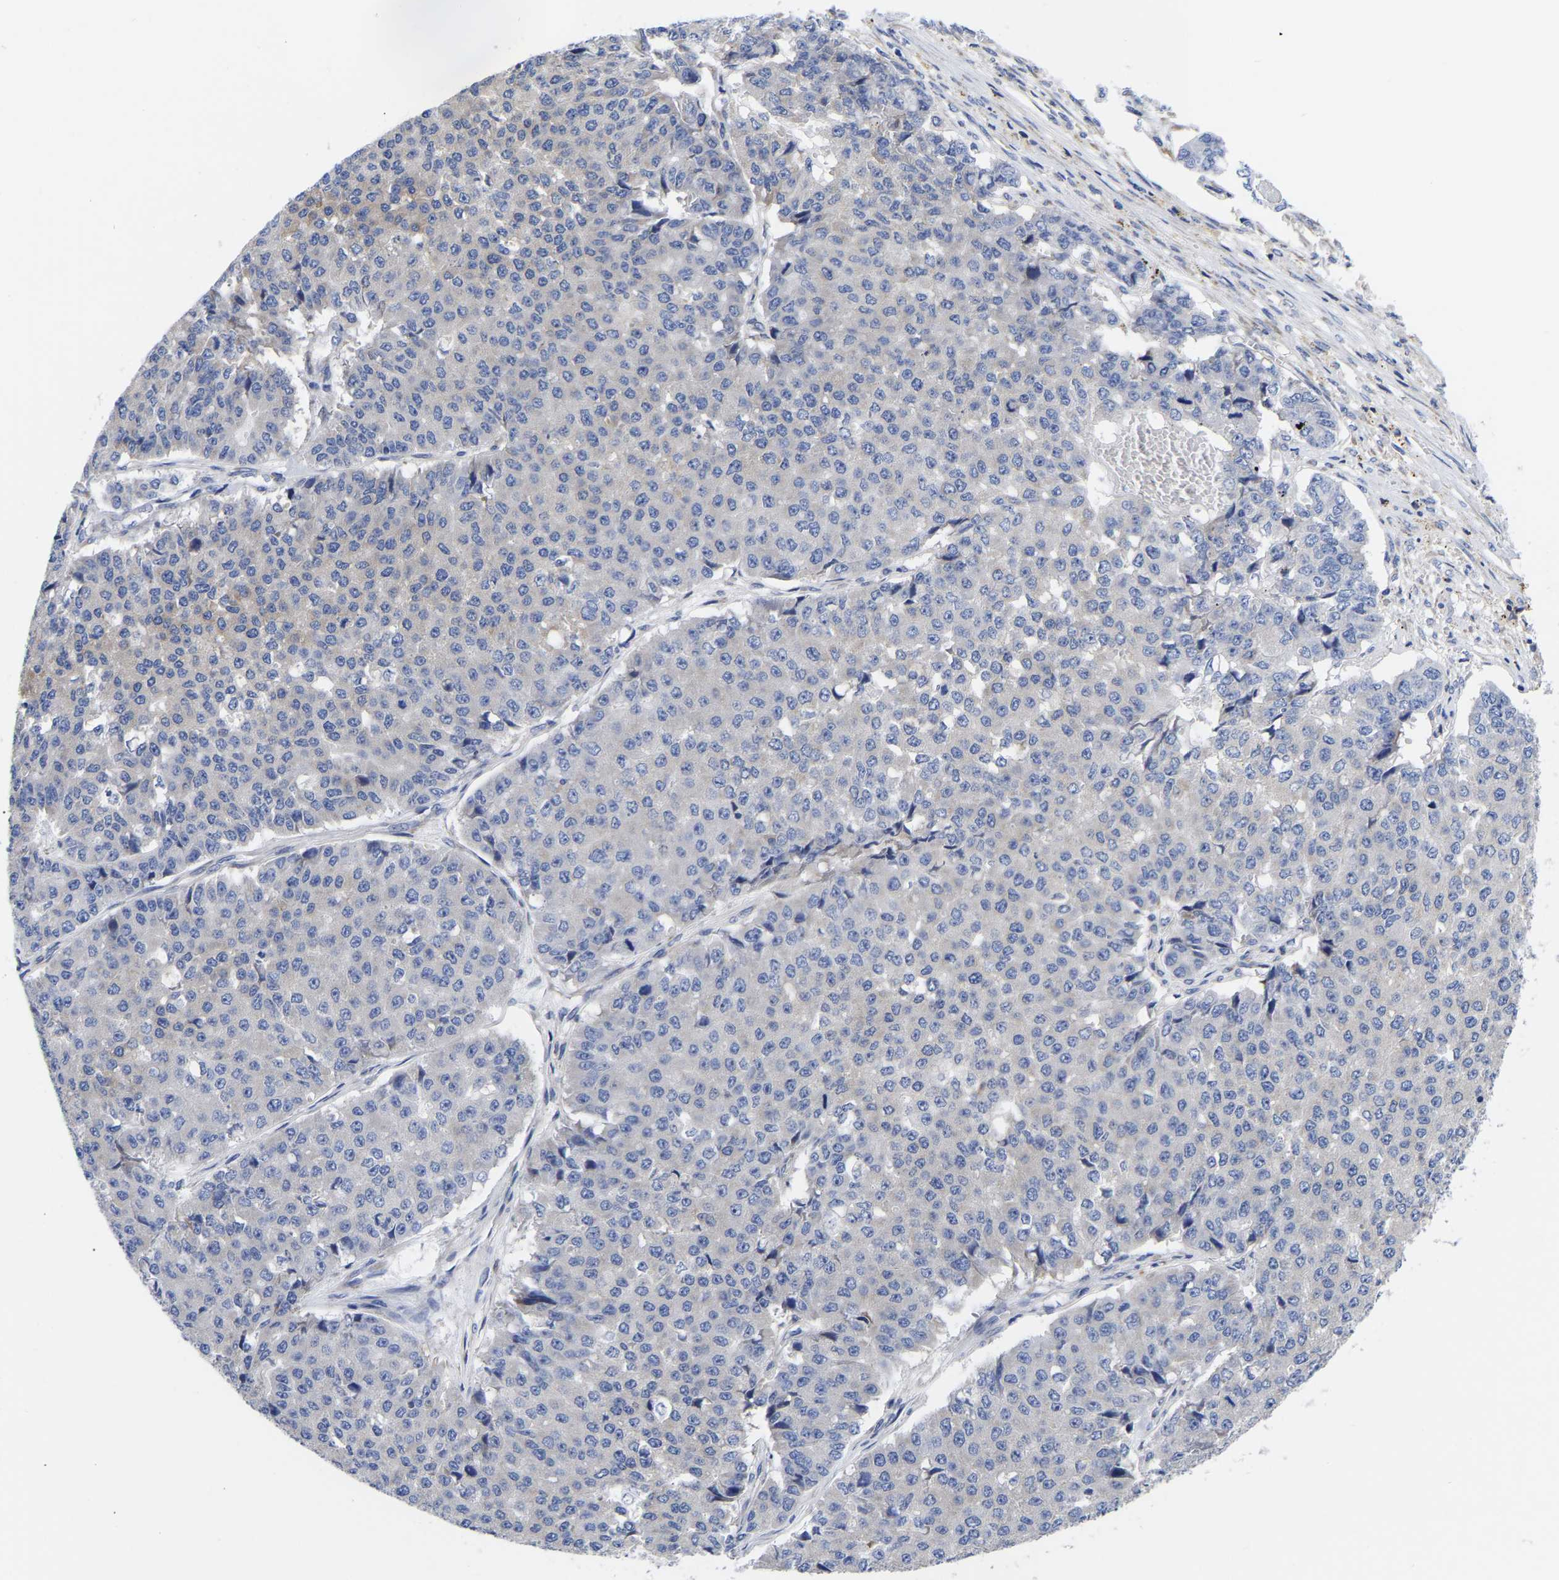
{"staining": {"intensity": "moderate", "quantity": "<25%", "location": "cytoplasmic/membranous"}, "tissue": "pancreatic cancer", "cell_type": "Tumor cells", "image_type": "cancer", "snomed": [{"axis": "morphology", "description": "Adenocarcinoma, NOS"}, {"axis": "topography", "description": "Pancreas"}], "caption": "Immunohistochemistry (IHC) of human adenocarcinoma (pancreatic) exhibits low levels of moderate cytoplasmic/membranous expression in approximately <25% of tumor cells.", "gene": "CFAP298", "patient": {"sex": "male", "age": 50}}